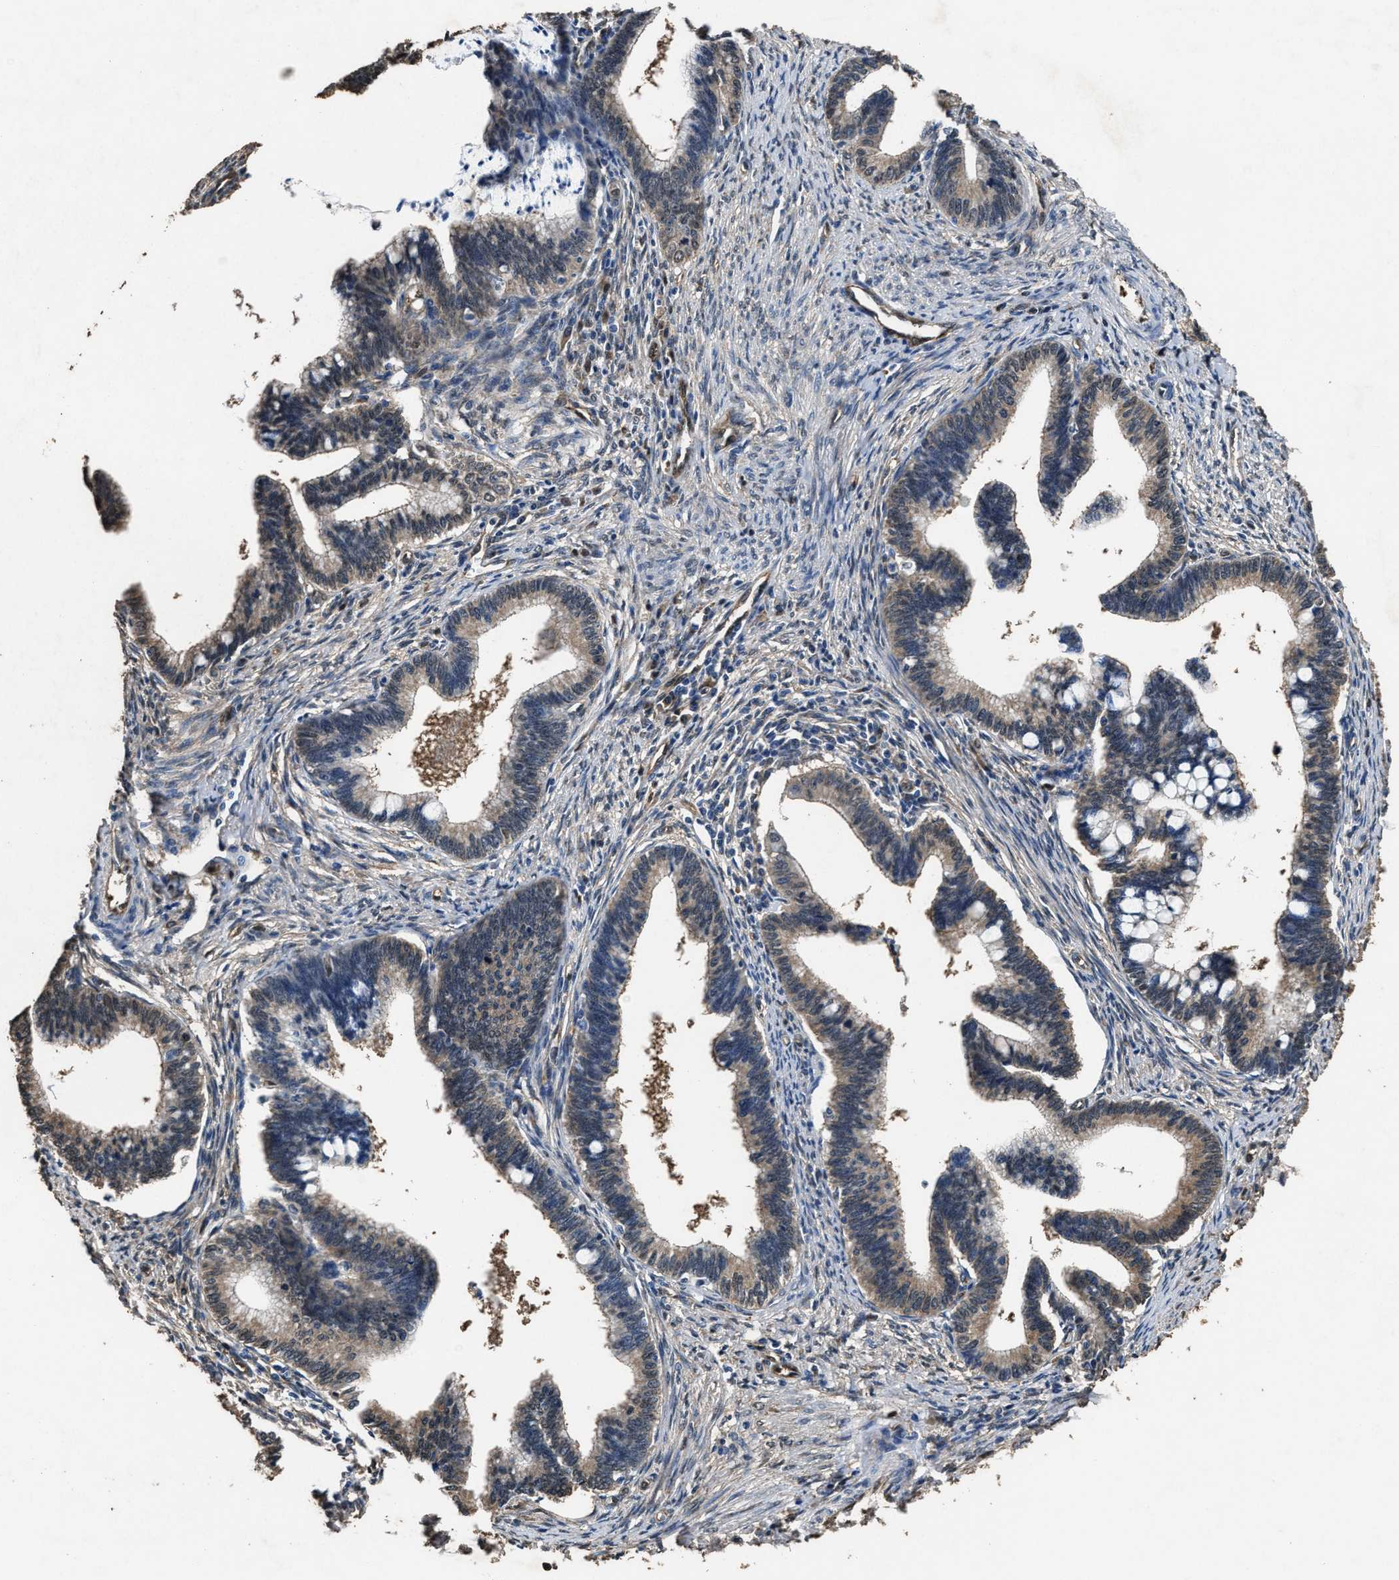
{"staining": {"intensity": "weak", "quantity": ">75%", "location": "cytoplasmic/membranous,nuclear"}, "tissue": "cervical cancer", "cell_type": "Tumor cells", "image_type": "cancer", "snomed": [{"axis": "morphology", "description": "Adenocarcinoma, NOS"}, {"axis": "topography", "description": "Cervix"}], "caption": "Immunohistochemical staining of cervical cancer (adenocarcinoma) exhibits low levels of weak cytoplasmic/membranous and nuclear protein staining in about >75% of tumor cells.", "gene": "YWHAE", "patient": {"sex": "female", "age": 36}}